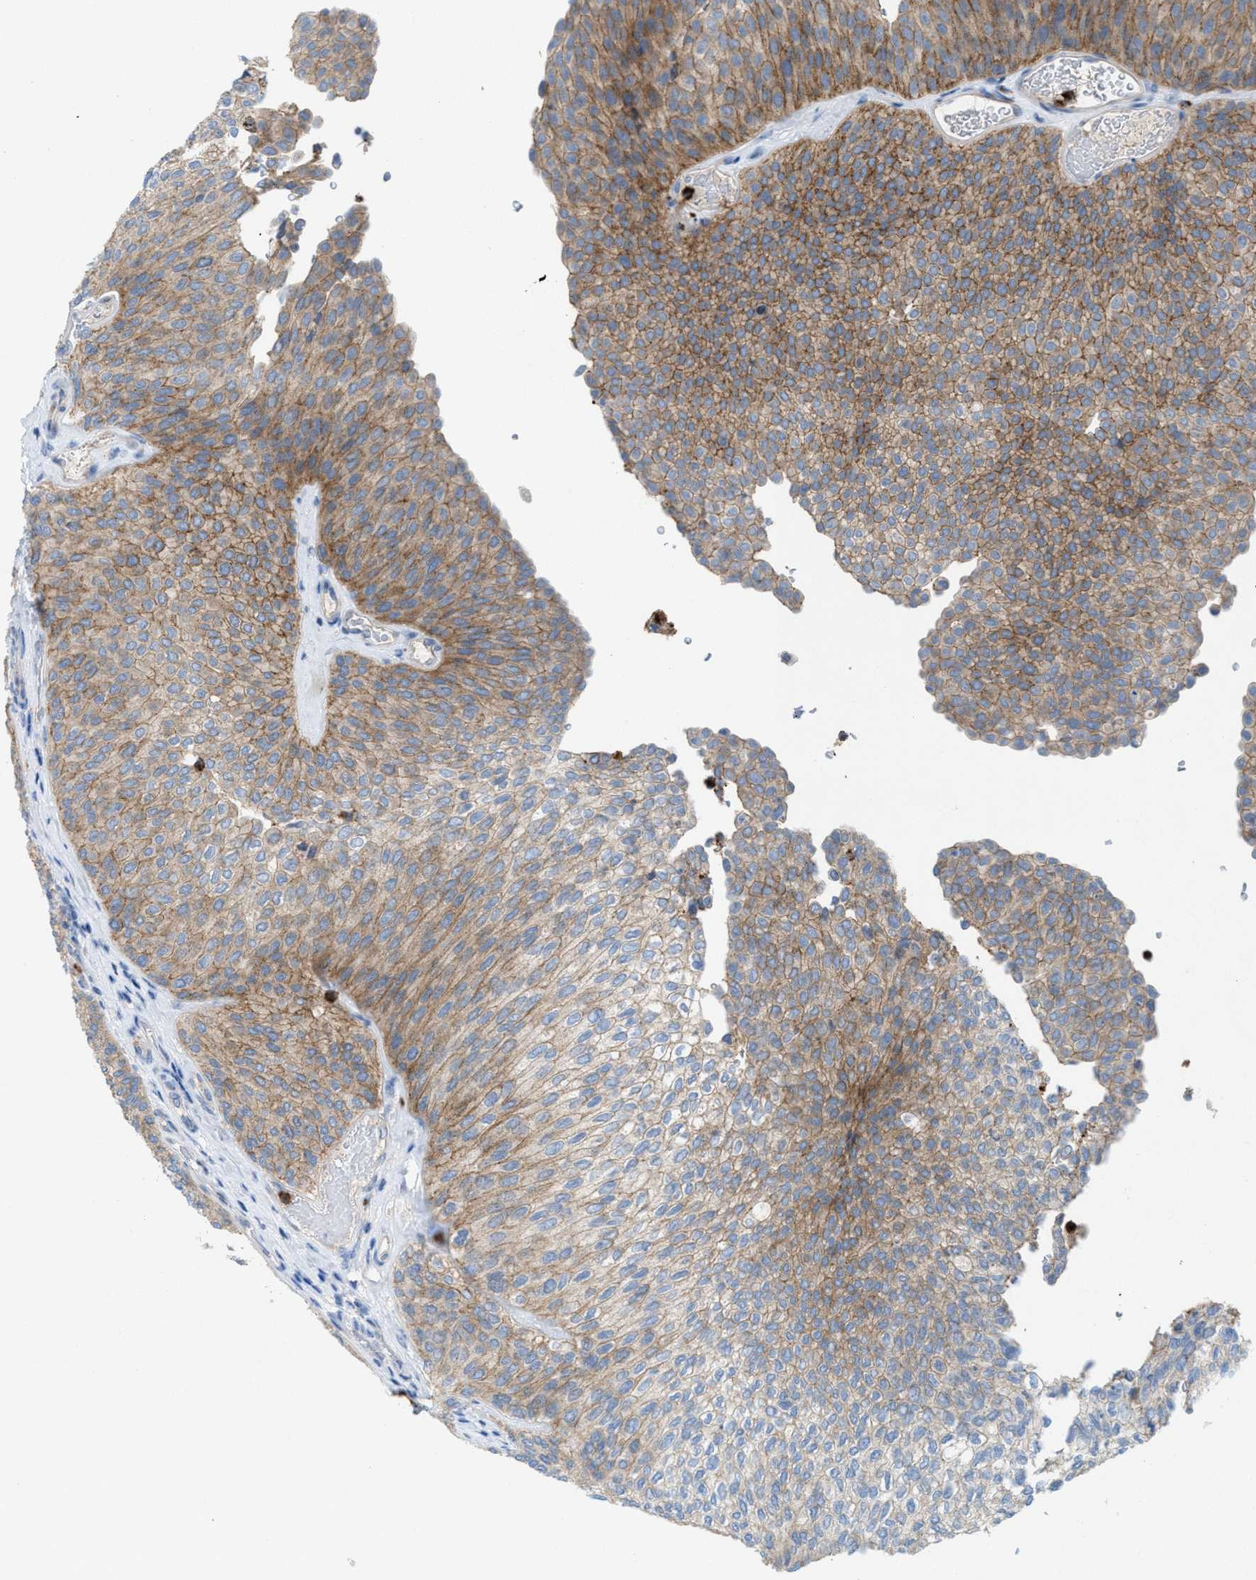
{"staining": {"intensity": "moderate", "quantity": ">75%", "location": "cytoplasmic/membranous"}, "tissue": "urothelial cancer", "cell_type": "Tumor cells", "image_type": "cancer", "snomed": [{"axis": "morphology", "description": "Urothelial carcinoma, Low grade"}, {"axis": "topography", "description": "Urinary bladder"}], "caption": "Protein expression by immunohistochemistry reveals moderate cytoplasmic/membranous staining in approximately >75% of tumor cells in urothelial cancer.", "gene": "CMTM1", "patient": {"sex": "female", "age": 79}}